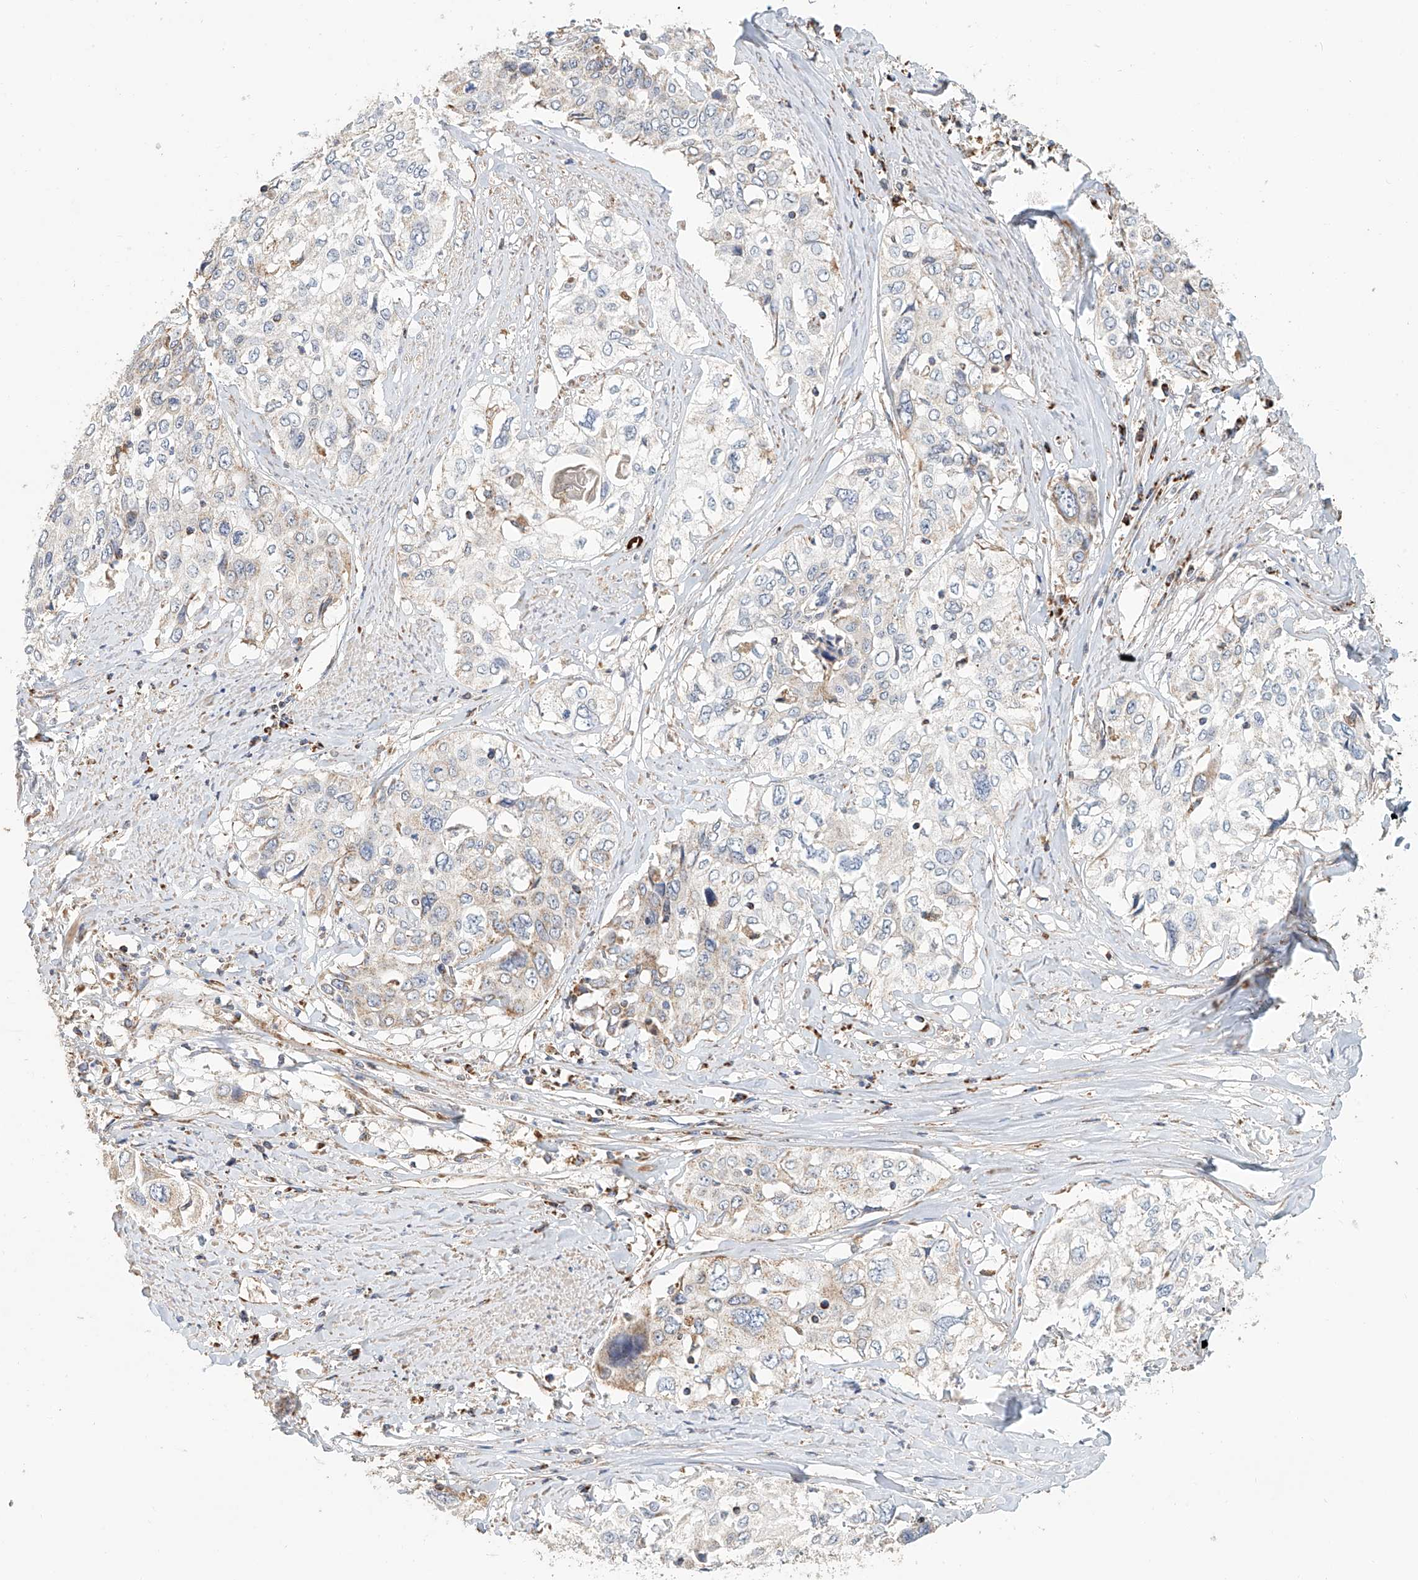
{"staining": {"intensity": "negative", "quantity": "none", "location": "none"}, "tissue": "cervical cancer", "cell_type": "Tumor cells", "image_type": "cancer", "snomed": [{"axis": "morphology", "description": "Squamous cell carcinoma, NOS"}, {"axis": "topography", "description": "Cervix"}], "caption": "Cervical cancer (squamous cell carcinoma) was stained to show a protein in brown. There is no significant staining in tumor cells. The staining is performed using DAB (3,3'-diaminobenzidine) brown chromogen with nuclei counter-stained in using hematoxylin.", "gene": "MCL1", "patient": {"sex": "female", "age": 31}}